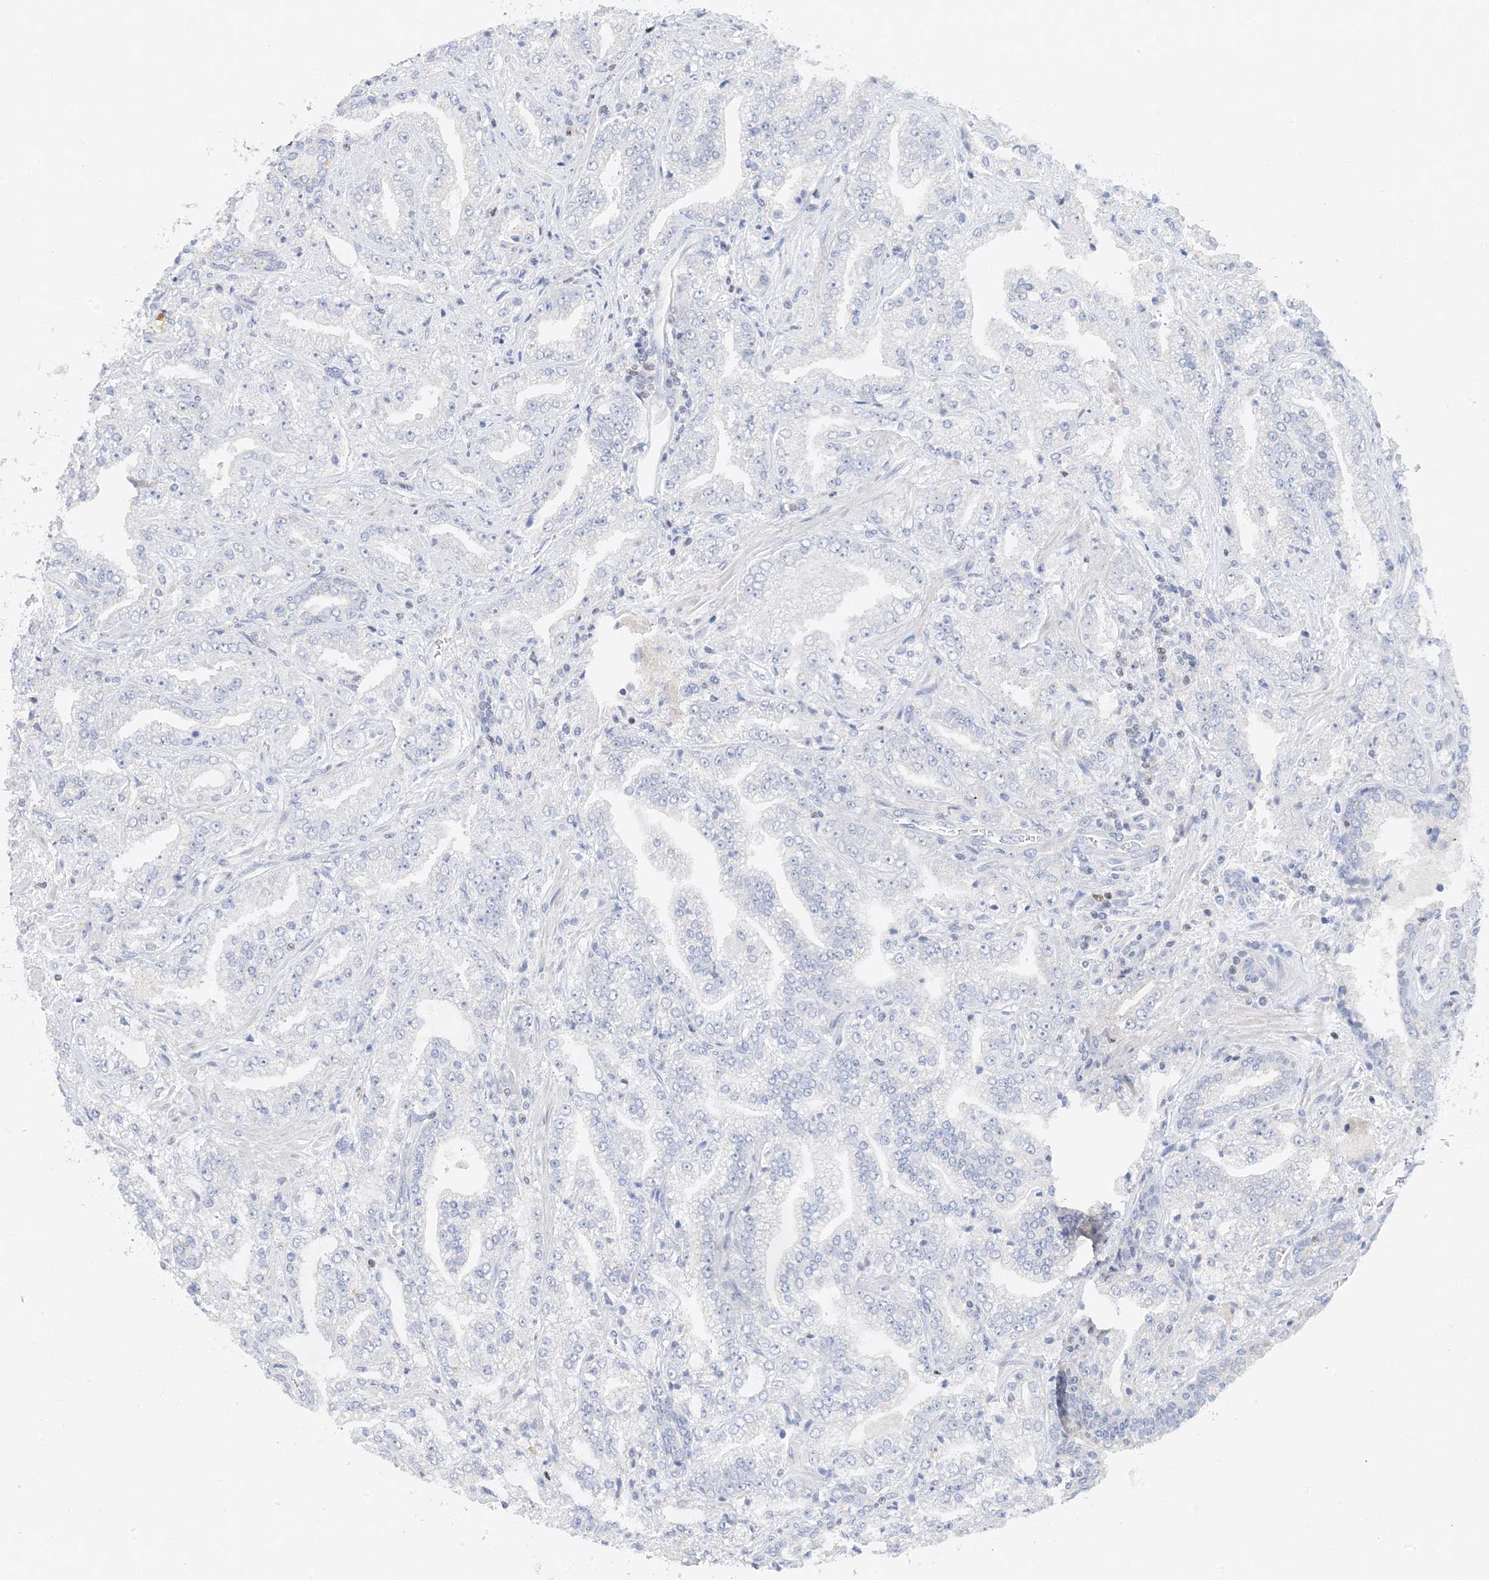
{"staining": {"intensity": "negative", "quantity": "none", "location": "none"}, "tissue": "prostate cancer", "cell_type": "Tumor cells", "image_type": "cancer", "snomed": [{"axis": "morphology", "description": "Adenocarcinoma, High grade"}, {"axis": "topography", "description": "Prostate"}], "caption": "Tumor cells show no significant protein staining in high-grade adenocarcinoma (prostate).", "gene": "TBX21", "patient": {"sex": "male", "age": 64}}